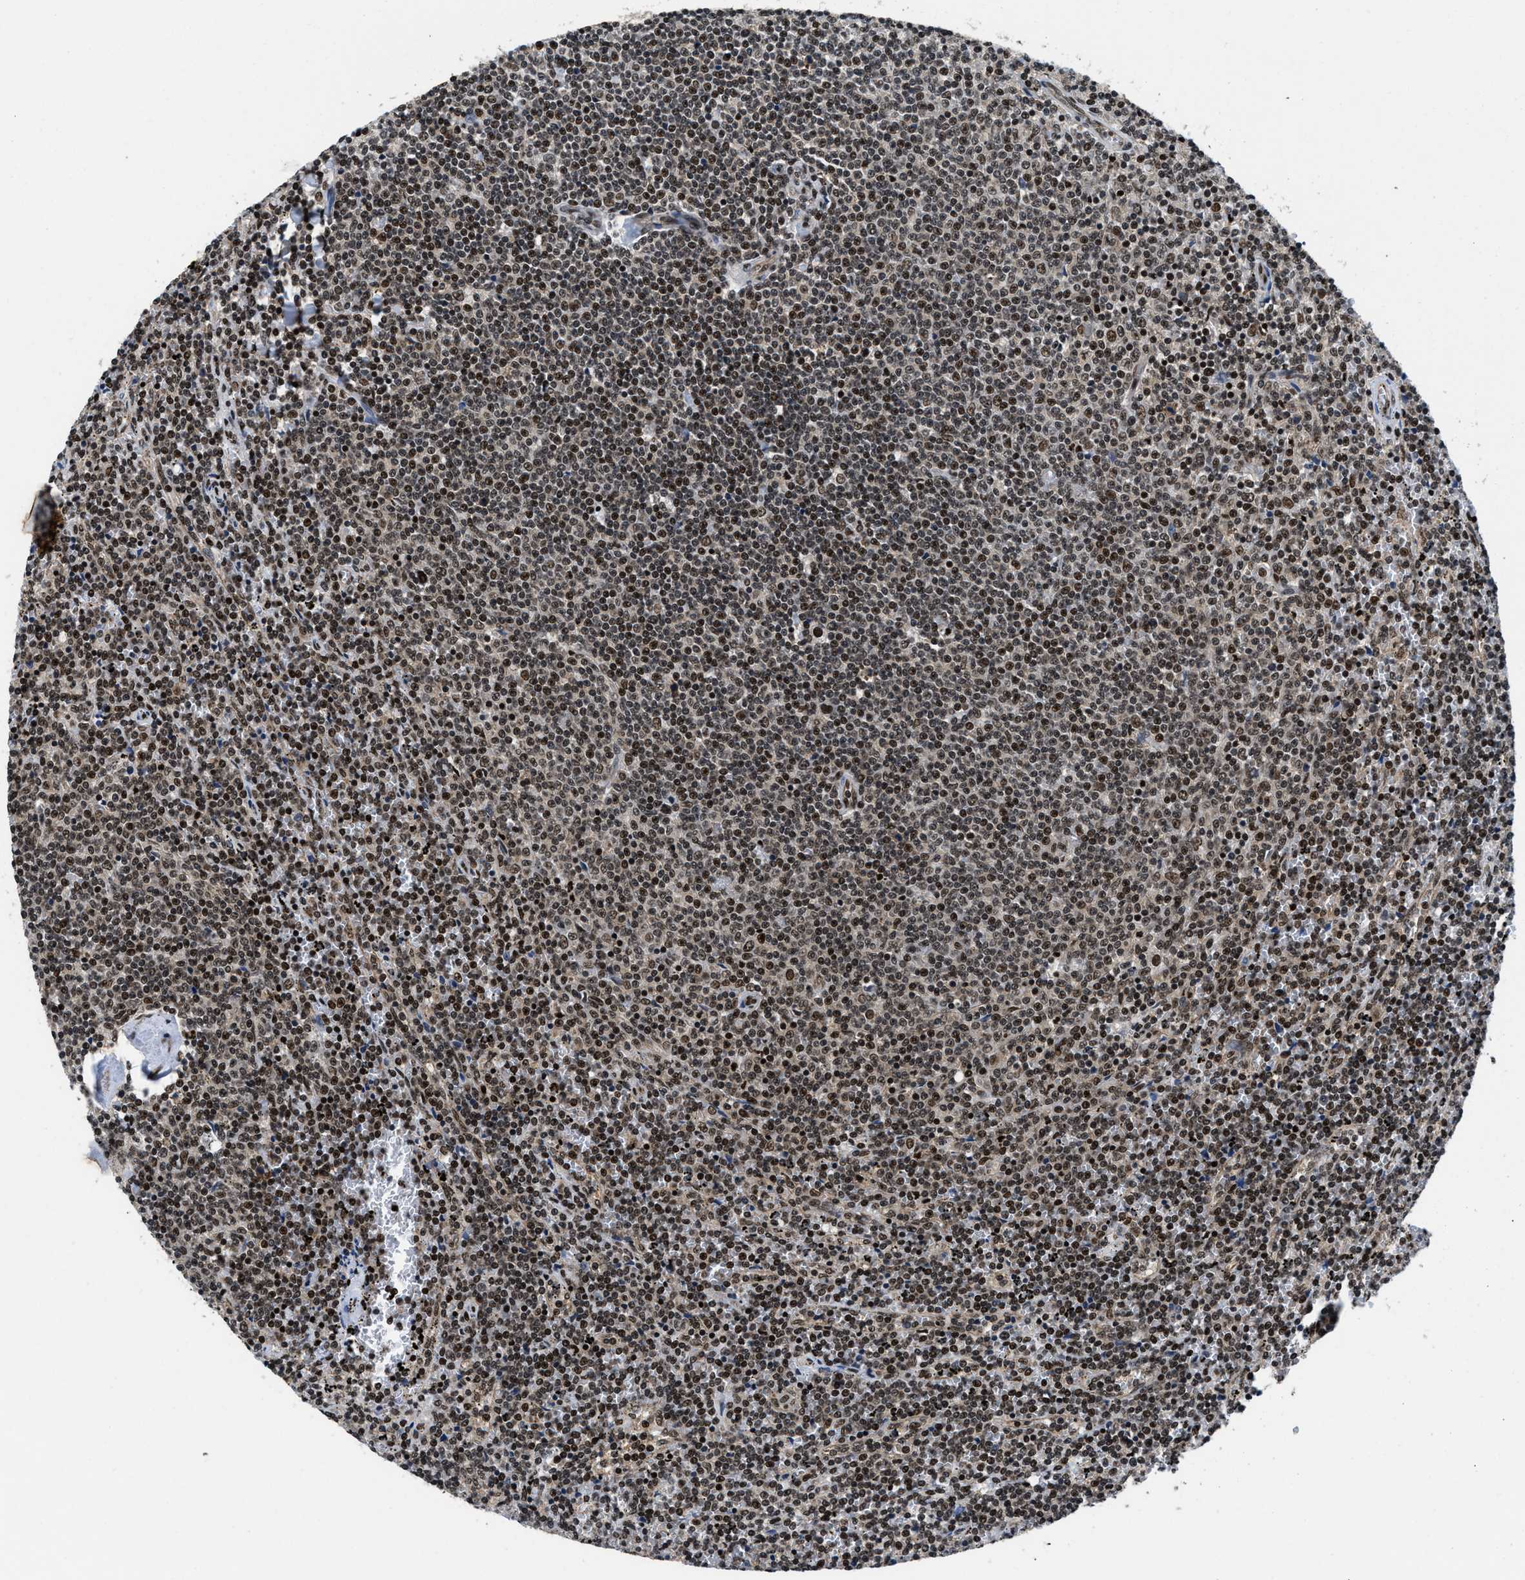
{"staining": {"intensity": "moderate", "quantity": "25%-75%", "location": "nuclear"}, "tissue": "lymphoma", "cell_type": "Tumor cells", "image_type": "cancer", "snomed": [{"axis": "morphology", "description": "Malignant lymphoma, non-Hodgkin's type, Low grade"}, {"axis": "topography", "description": "Spleen"}], "caption": "This is an image of IHC staining of malignant lymphoma, non-Hodgkin's type (low-grade), which shows moderate expression in the nuclear of tumor cells.", "gene": "SAFB", "patient": {"sex": "female", "age": 50}}